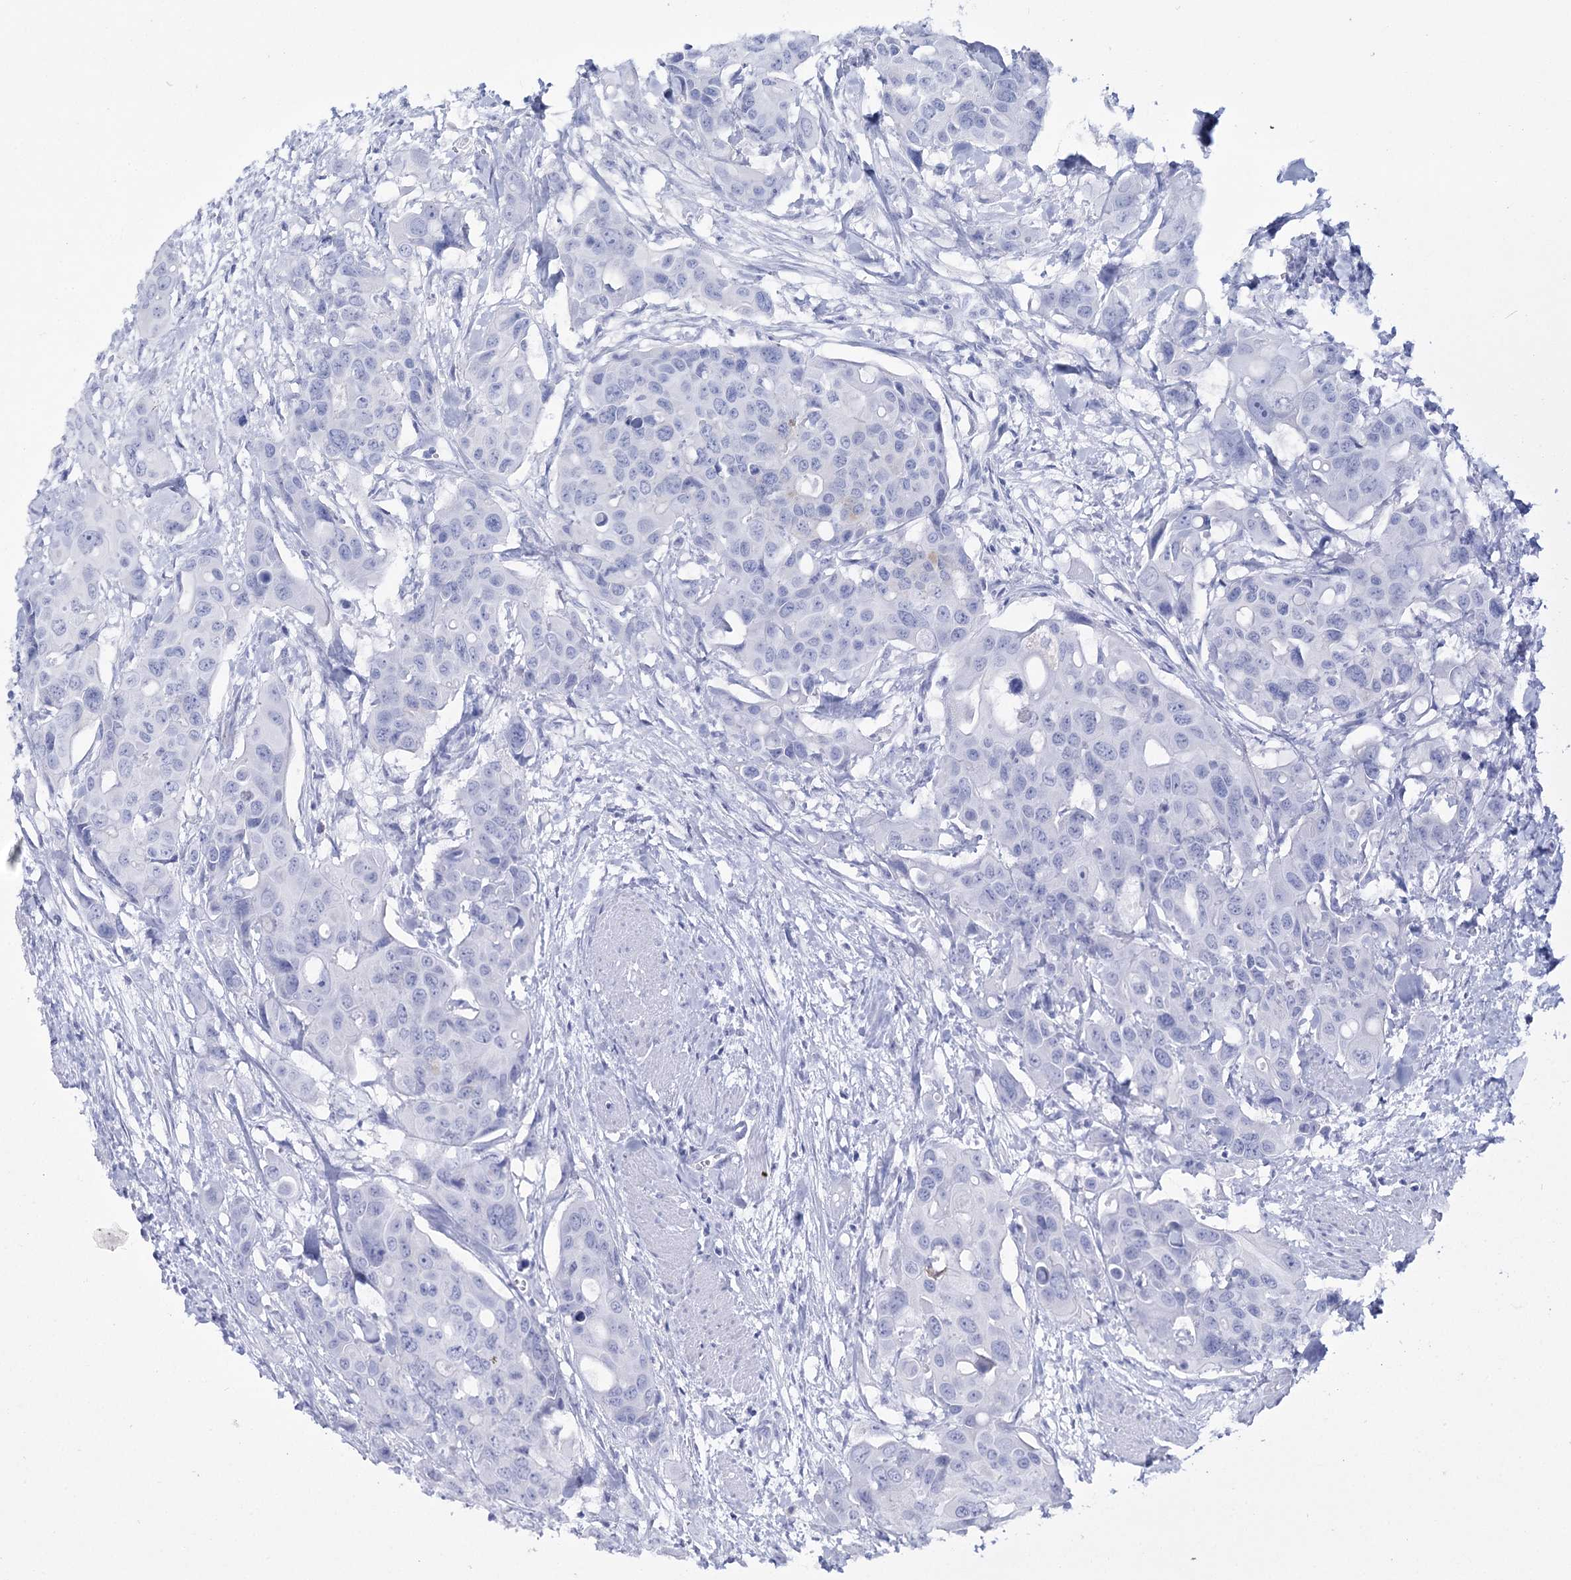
{"staining": {"intensity": "negative", "quantity": "none", "location": "none"}, "tissue": "colorectal cancer", "cell_type": "Tumor cells", "image_type": "cancer", "snomed": [{"axis": "morphology", "description": "Adenocarcinoma, NOS"}, {"axis": "topography", "description": "Colon"}], "caption": "High power microscopy image of an immunohistochemistry (IHC) histopathology image of colorectal cancer, revealing no significant staining in tumor cells.", "gene": "RNF186", "patient": {"sex": "male", "age": 77}}